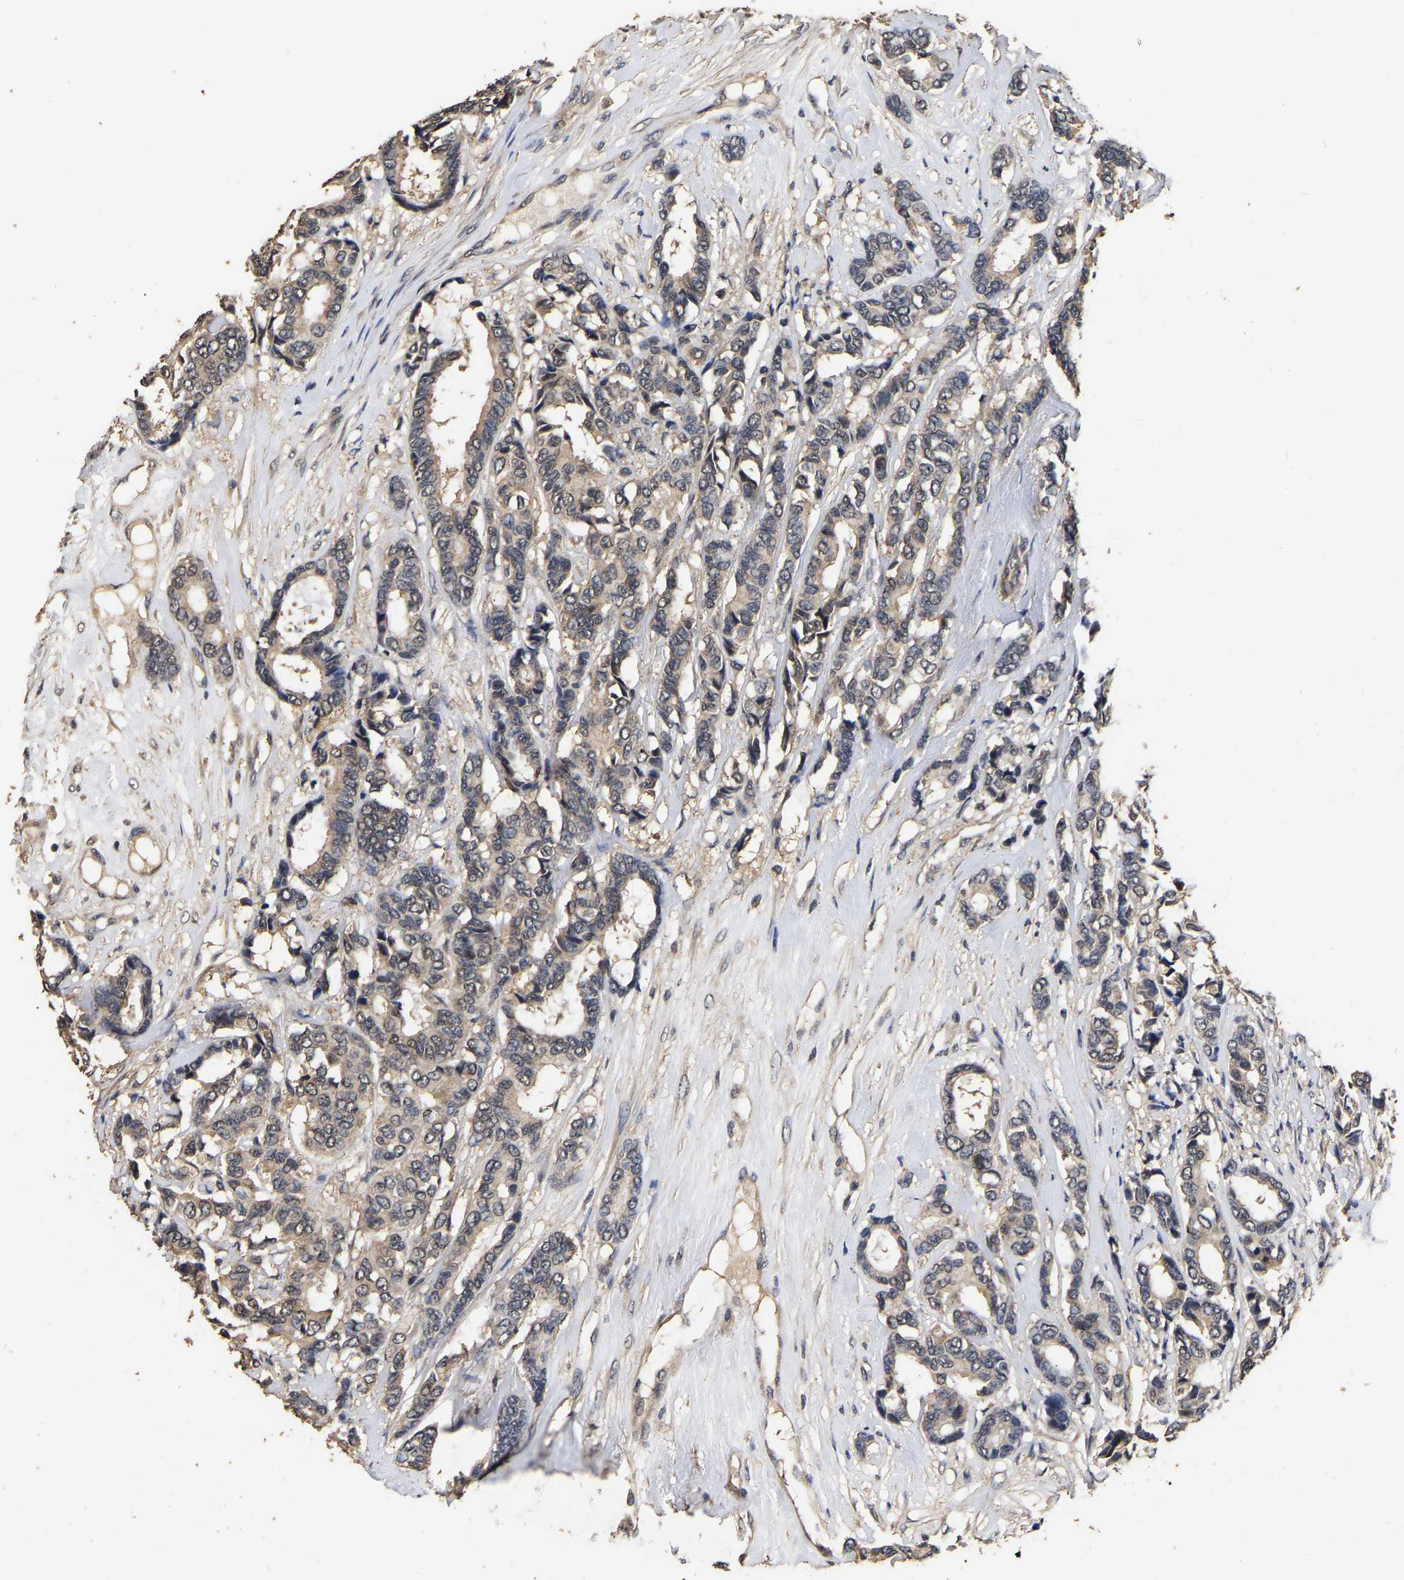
{"staining": {"intensity": "weak", "quantity": ">75%", "location": "cytoplasmic/membranous"}, "tissue": "breast cancer", "cell_type": "Tumor cells", "image_type": "cancer", "snomed": [{"axis": "morphology", "description": "Duct carcinoma"}, {"axis": "topography", "description": "Breast"}], "caption": "Immunohistochemical staining of human breast intraductal carcinoma shows low levels of weak cytoplasmic/membranous protein positivity in approximately >75% of tumor cells. The staining is performed using DAB (3,3'-diaminobenzidine) brown chromogen to label protein expression. The nuclei are counter-stained blue using hematoxylin.", "gene": "STK32C", "patient": {"sex": "female", "age": 87}}